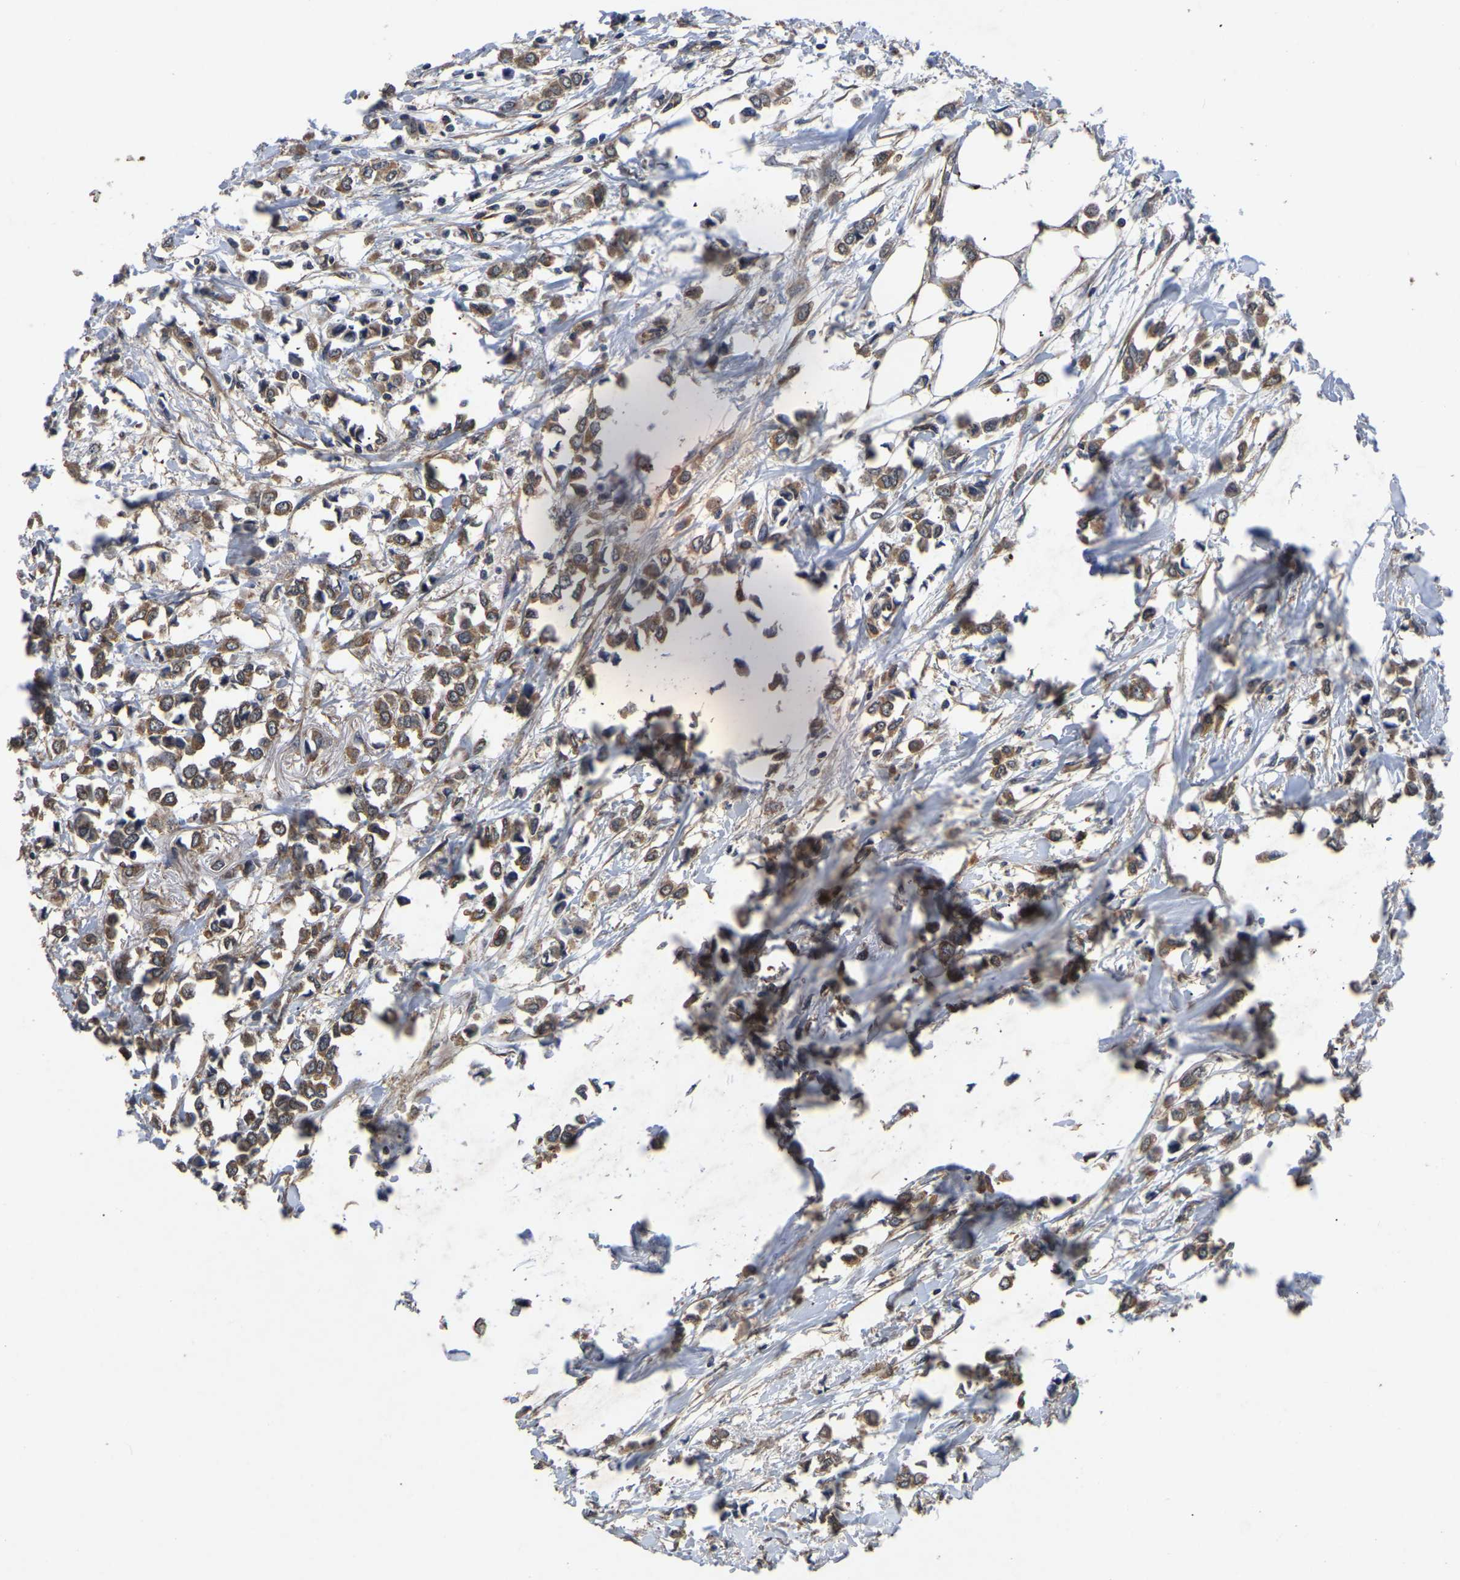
{"staining": {"intensity": "moderate", "quantity": ">75%", "location": "cytoplasmic/membranous"}, "tissue": "breast cancer", "cell_type": "Tumor cells", "image_type": "cancer", "snomed": [{"axis": "morphology", "description": "Lobular carcinoma"}, {"axis": "topography", "description": "Breast"}], "caption": "The immunohistochemical stain shows moderate cytoplasmic/membranous expression in tumor cells of breast lobular carcinoma tissue.", "gene": "CRYZL1", "patient": {"sex": "female", "age": 51}}